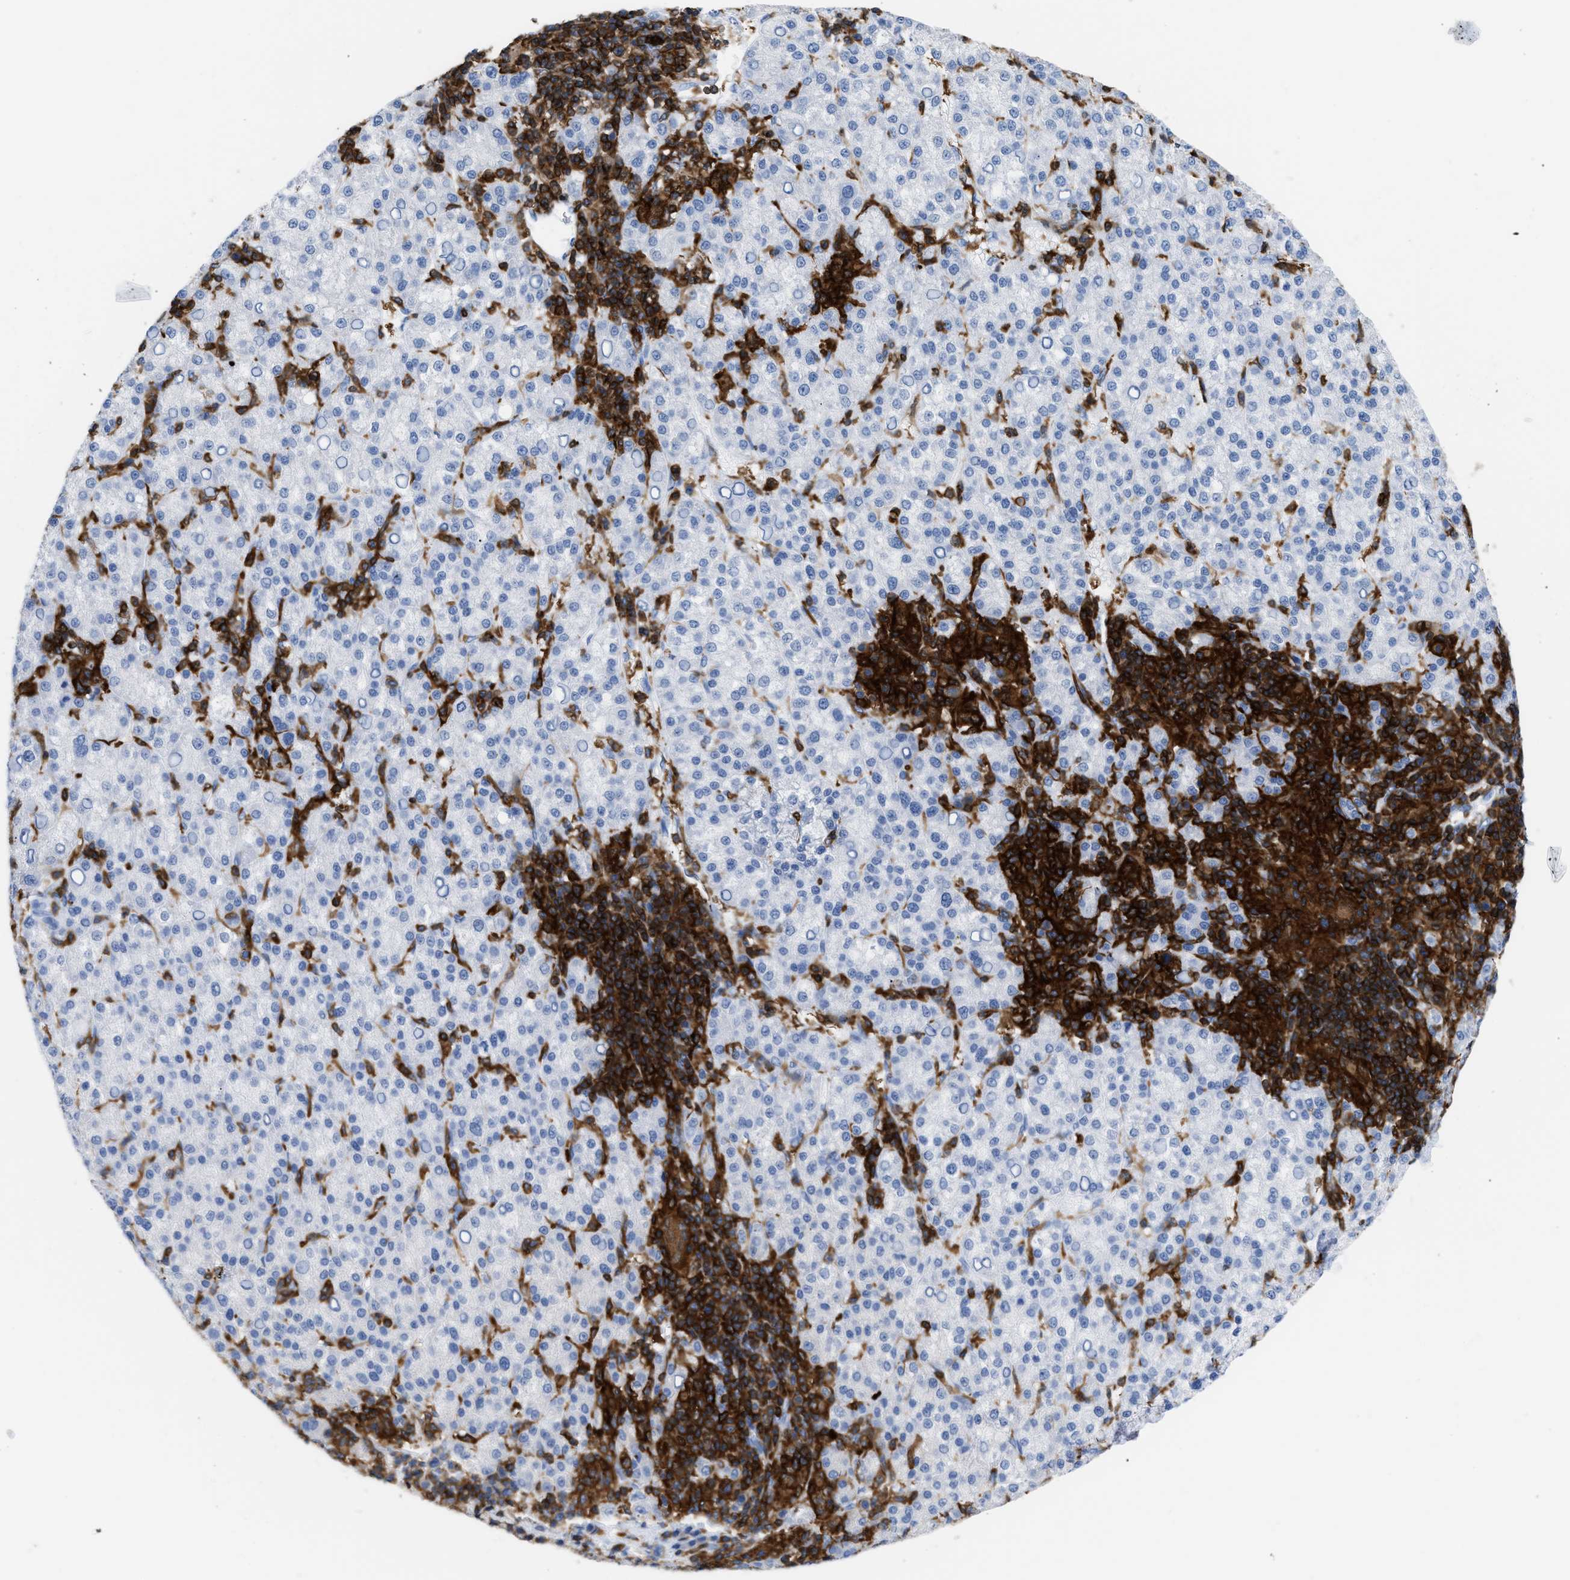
{"staining": {"intensity": "negative", "quantity": "none", "location": "none"}, "tissue": "liver cancer", "cell_type": "Tumor cells", "image_type": "cancer", "snomed": [{"axis": "morphology", "description": "Carcinoma, Hepatocellular, NOS"}, {"axis": "topography", "description": "Liver"}], "caption": "DAB immunohistochemical staining of human hepatocellular carcinoma (liver) shows no significant staining in tumor cells.", "gene": "LCP1", "patient": {"sex": "female", "age": 58}}